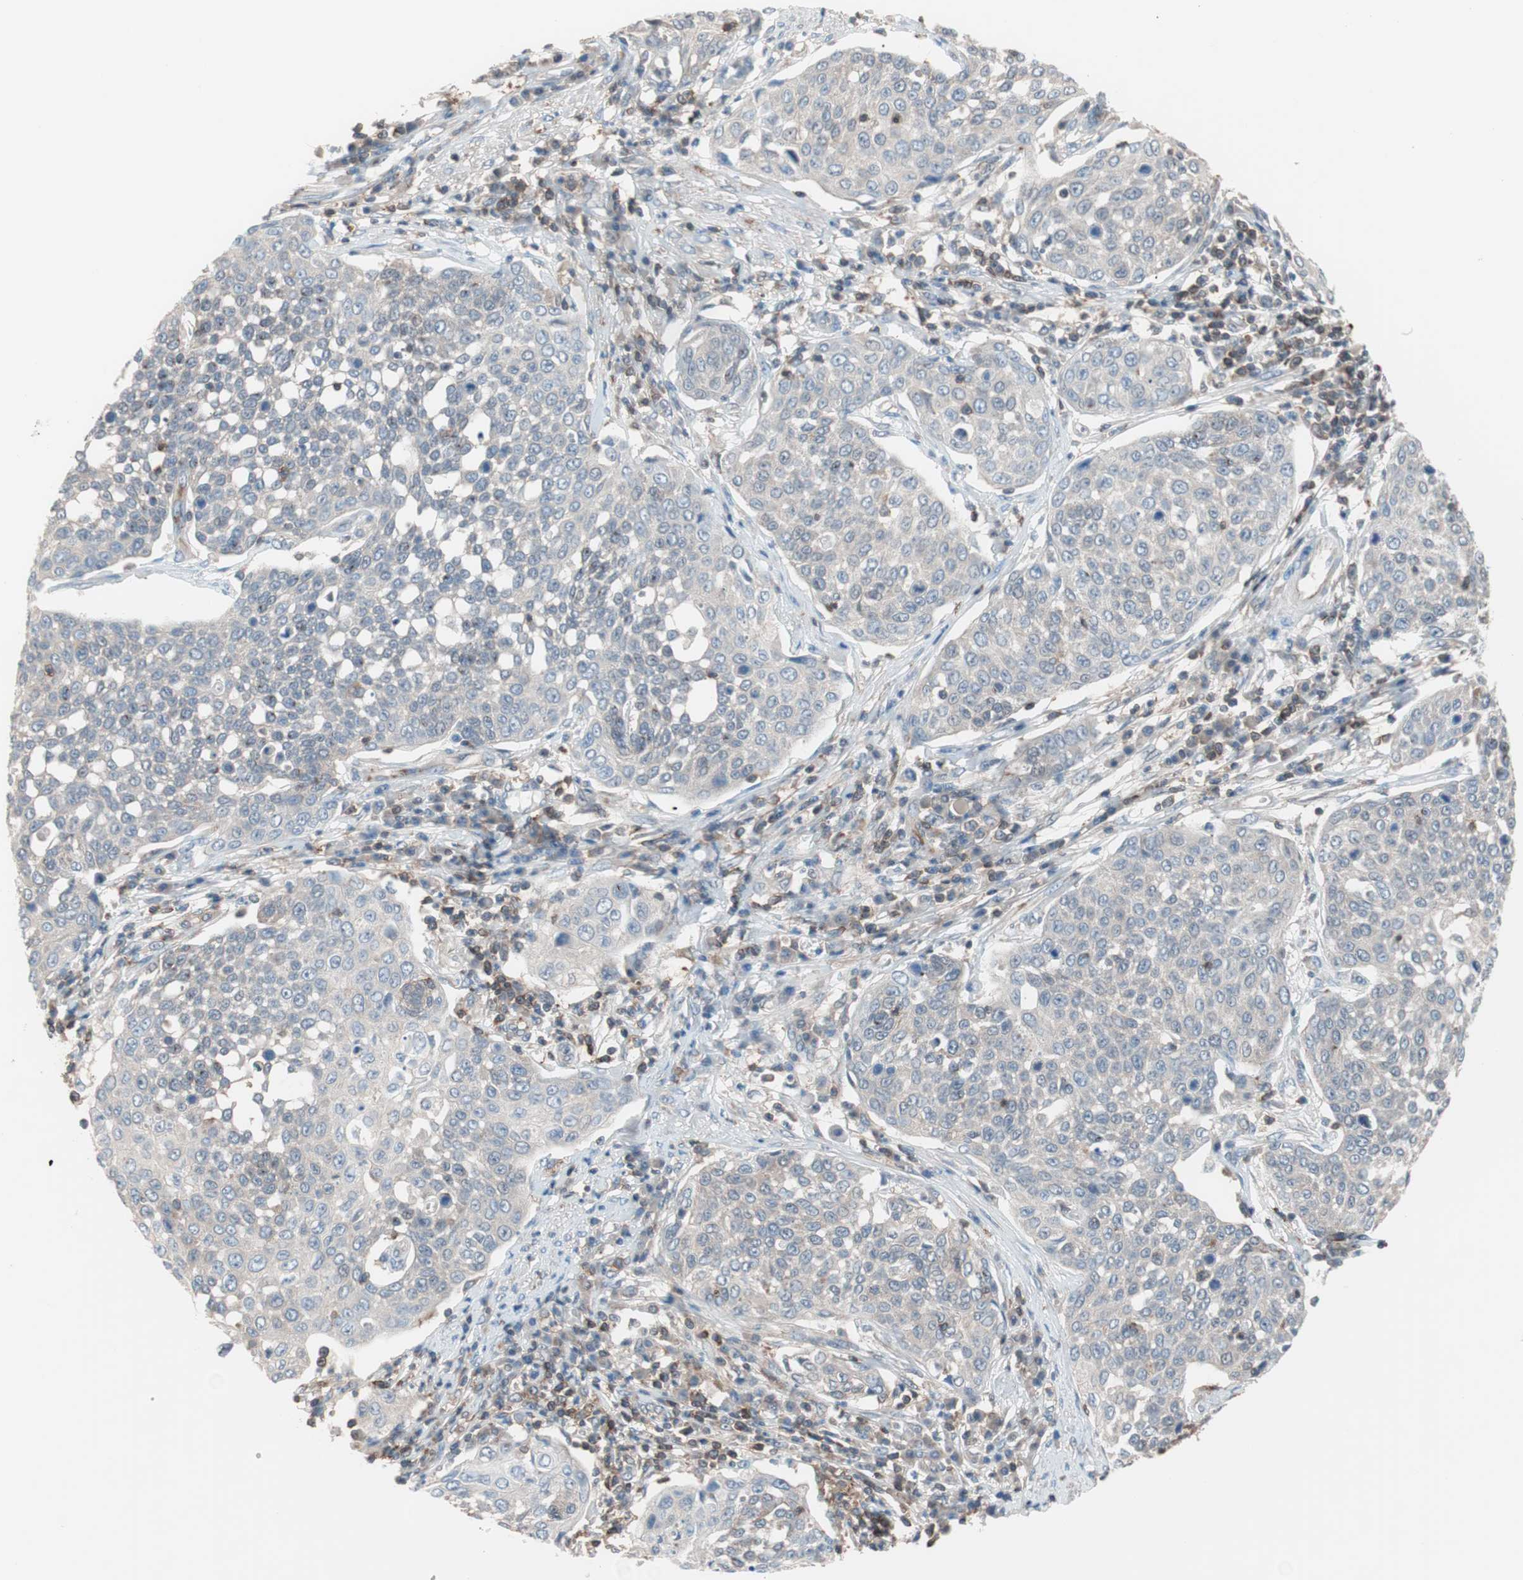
{"staining": {"intensity": "negative", "quantity": "none", "location": "none"}, "tissue": "cervical cancer", "cell_type": "Tumor cells", "image_type": "cancer", "snomed": [{"axis": "morphology", "description": "Squamous cell carcinoma, NOS"}, {"axis": "topography", "description": "Cervix"}], "caption": "High power microscopy histopathology image of an immunohistochemistry image of squamous cell carcinoma (cervical), revealing no significant expression in tumor cells.", "gene": "GALT", "patient": {"sex": "female", "age": 34}}